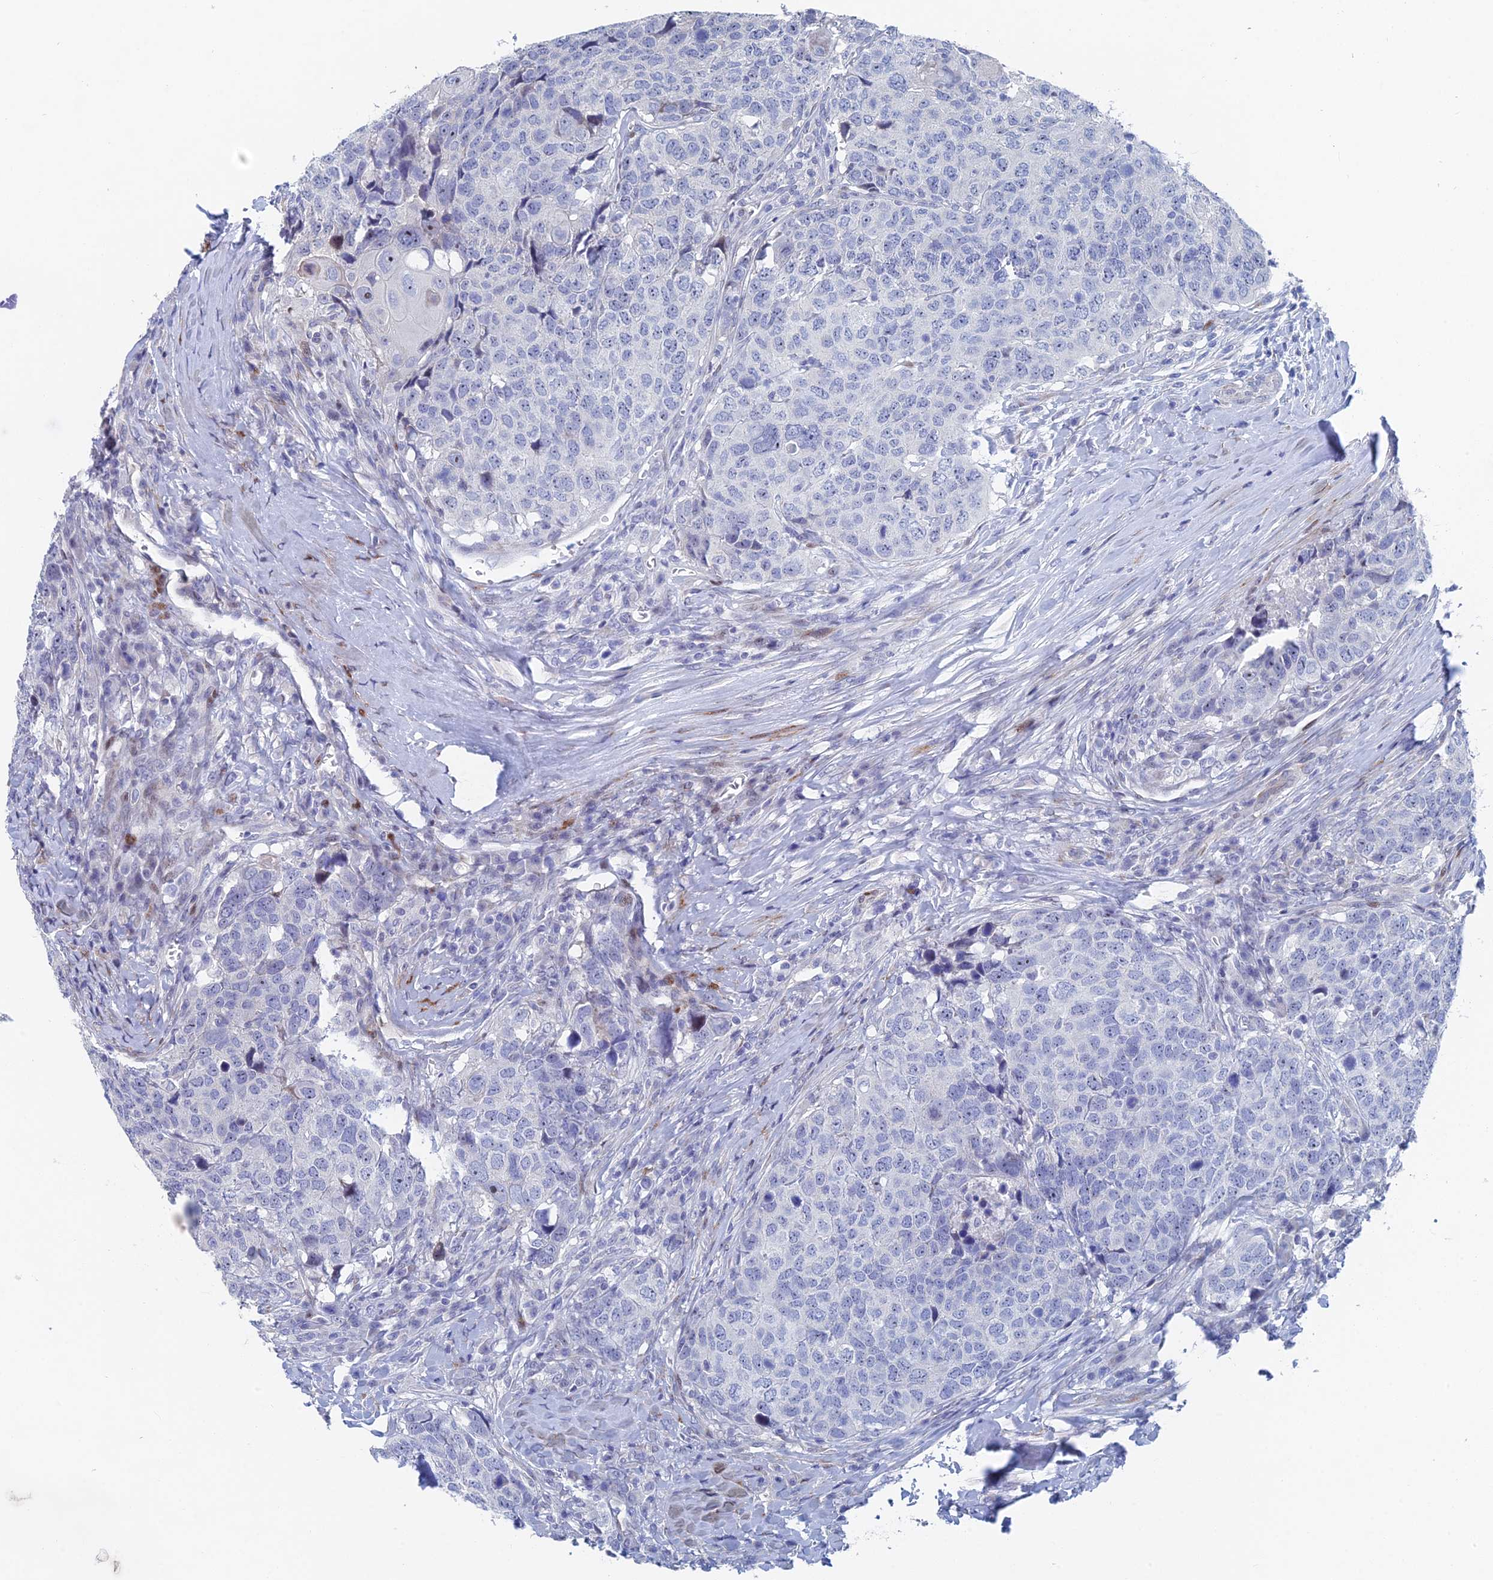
{"staining": {"intensity": "negative", "quantity": "none", "location": "none"}, "tissue": "head and neck cancer", "cell_type": "Tumor cells", "image_type": "cancer", "snomed": [{"axis": "morphology", "description": "Squamous cell carcinoma, NOS"}, {"axis": "topography", "description": "Head-Neck"}], "caption": "This micrograph is of head and neck cancer (squamous cell carcinoma) stained with IHC to label a protein in brown with the nuclei are counter-stained blue. There is no expression in tumor cells.", "gene": "DRGX", "patient": {"sex": "male", "age": 66}}